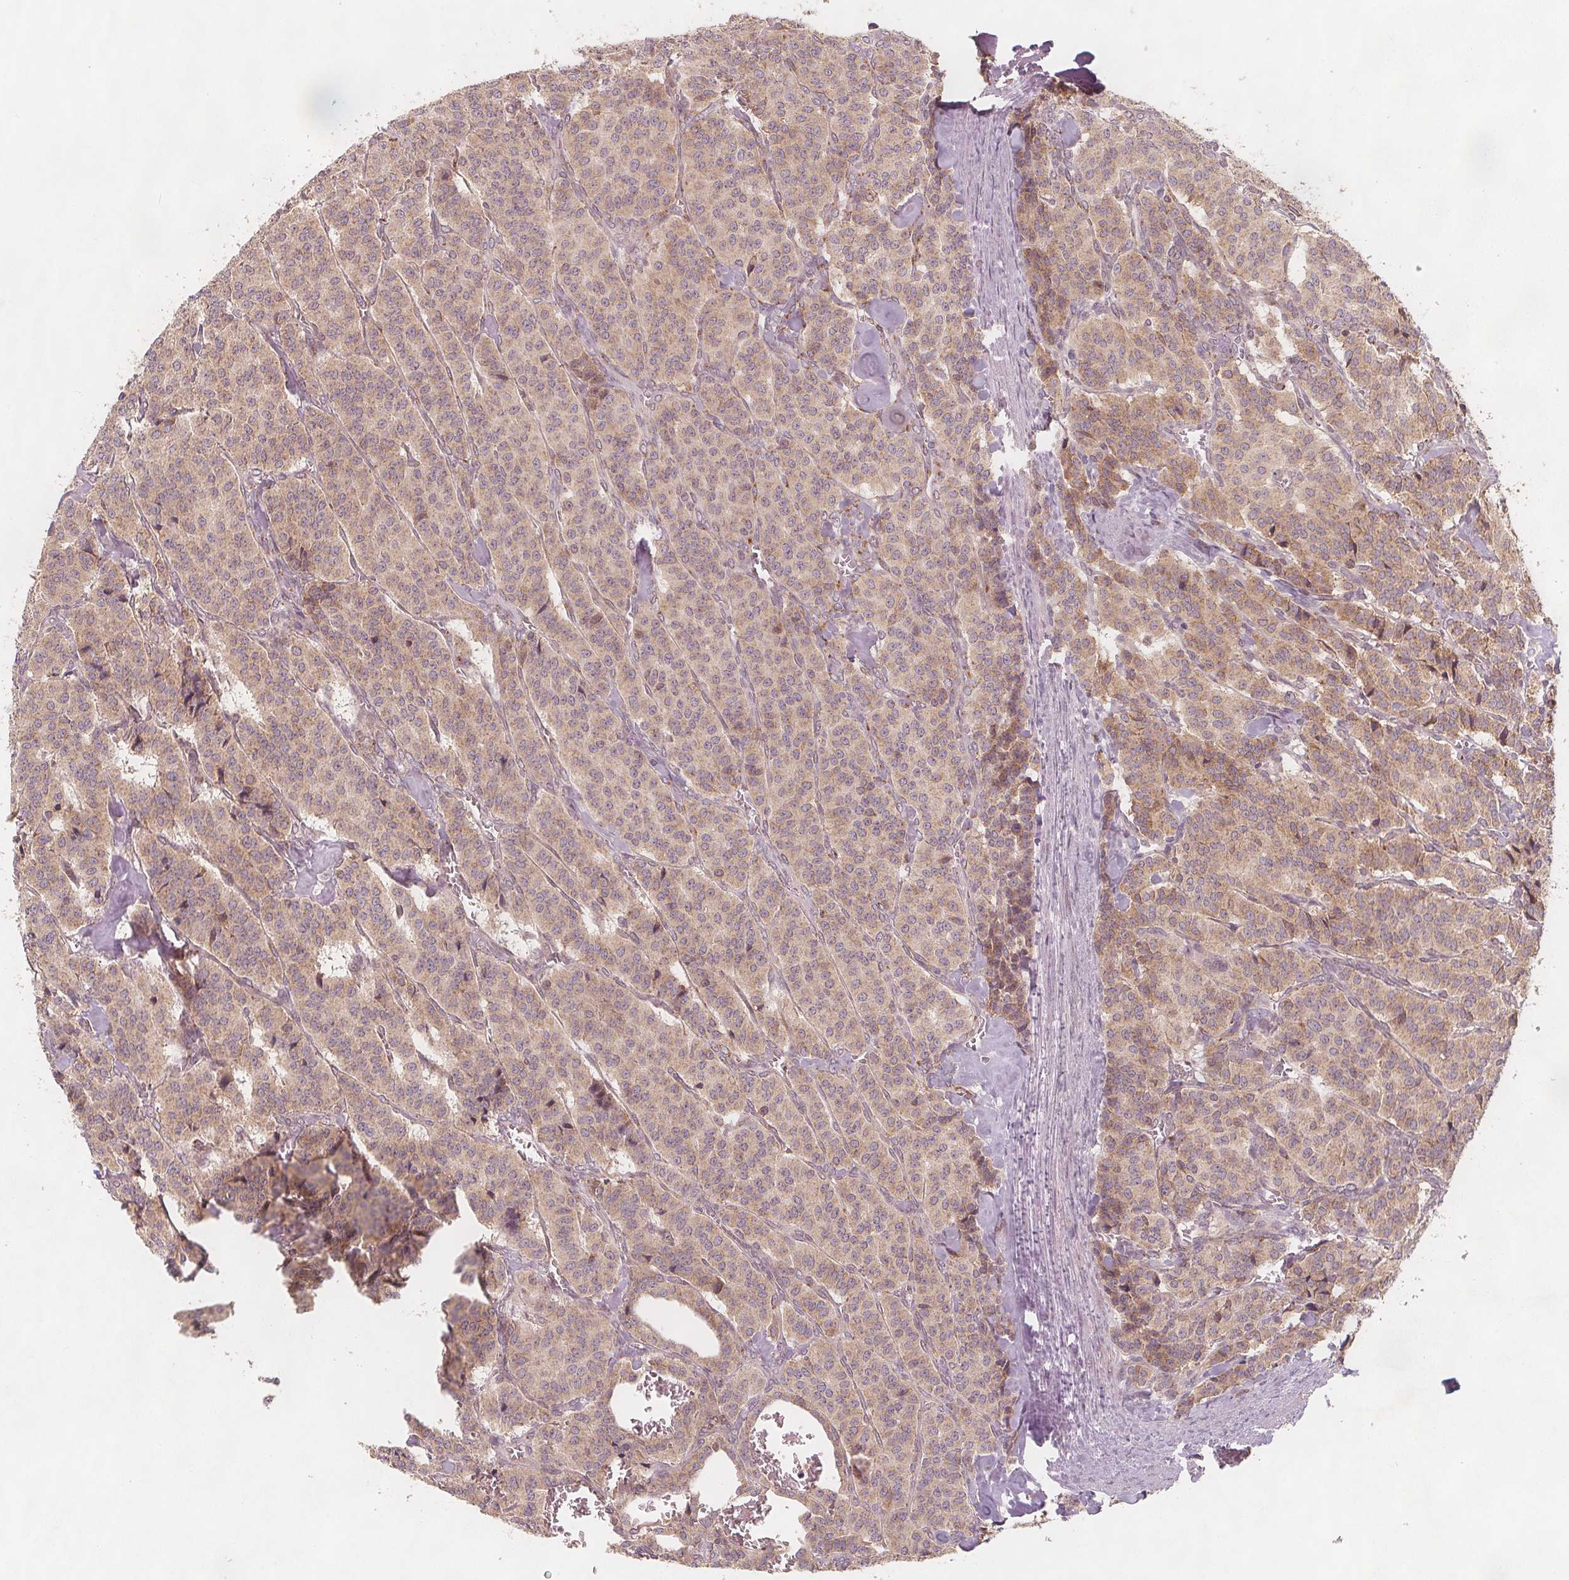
{"staining": {"intensity": "weak", "quantity": "25%-75%", "location": "cytoplasmic/membranous"}, "tissue": "carcinoid", "cell_type": "Tumor cells", "image_type": "cancer", "snomed": [{"axis": "morphology", "description": "Normal tissue, NOS"}, {"axis": "morphology", "description": "Carcinoid, malignant, NOS"}, {"axis": "topography", "description": "Lung"}], "caption": "The histopathology image exhibits a brown stain indicating the presence of a protein in the cytoplasmic/membranous of tumor cells in malignant carcinoid.", "gene": "NCSTN", "patient": {"sex": "female", "age": 46}}